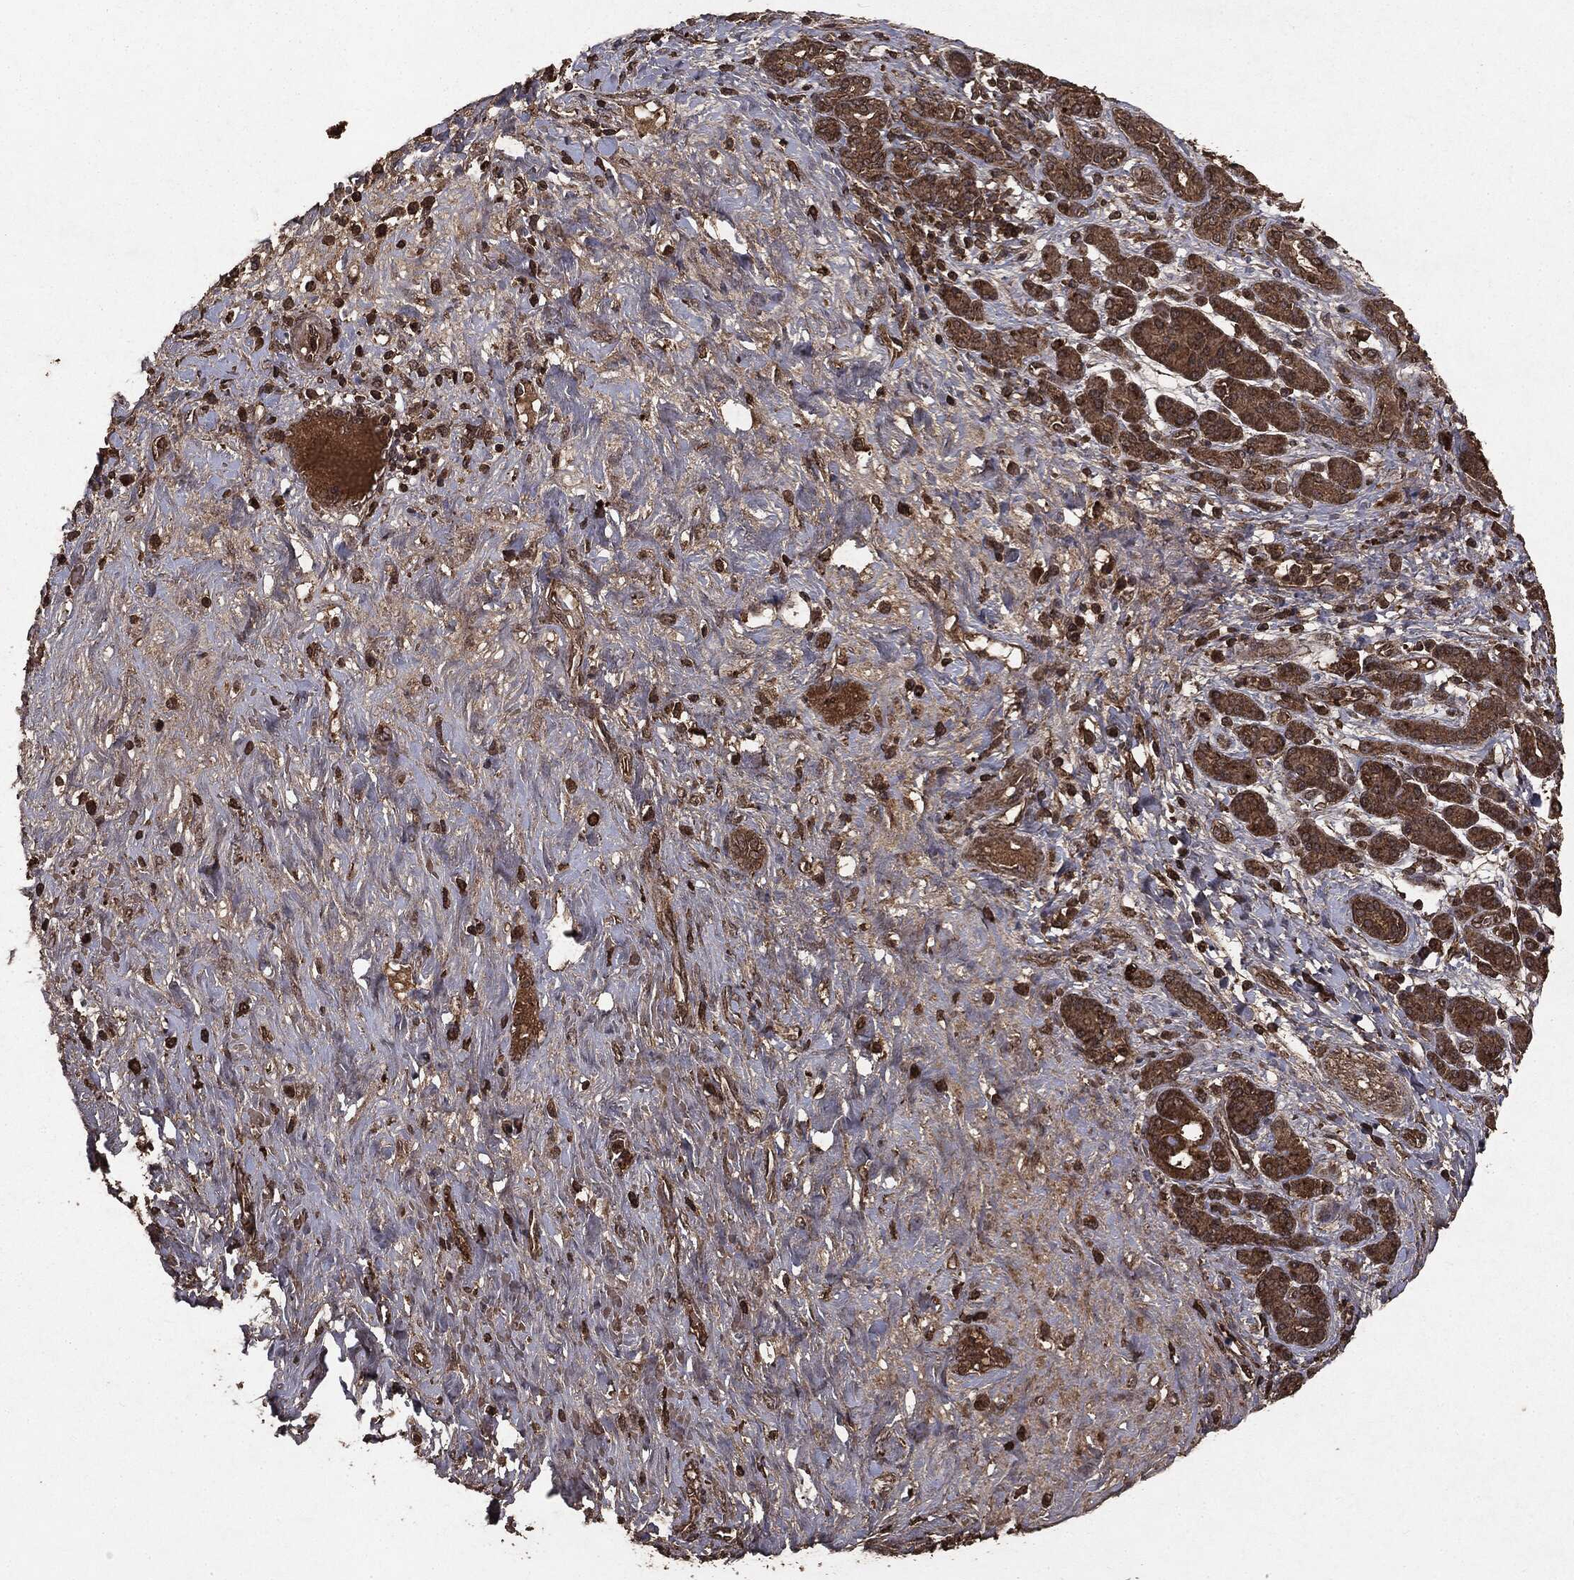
{"staining": {"intensity": "strong", "quantity": ">75%", "location": "cytoplasmic/membranous"}, "tissue": "pancreatic cancer", "cell_type": "Tumor cells", "image_type": "cancer", "snomed": [{"axis": "morphology", "description": "Adenocarcinoma, NOS"}, {"axis": "topography", "description": "Pancreas"}], "caption": "Strong cytoplasmic/membranous expression for a protein is appreciated in about >75% of tumor cells of adenocarcinoma (pancreatic) using immunohistochemistry (IHC).", "gene": "NME1", "patient": {"sex": "male", "age": 44}}